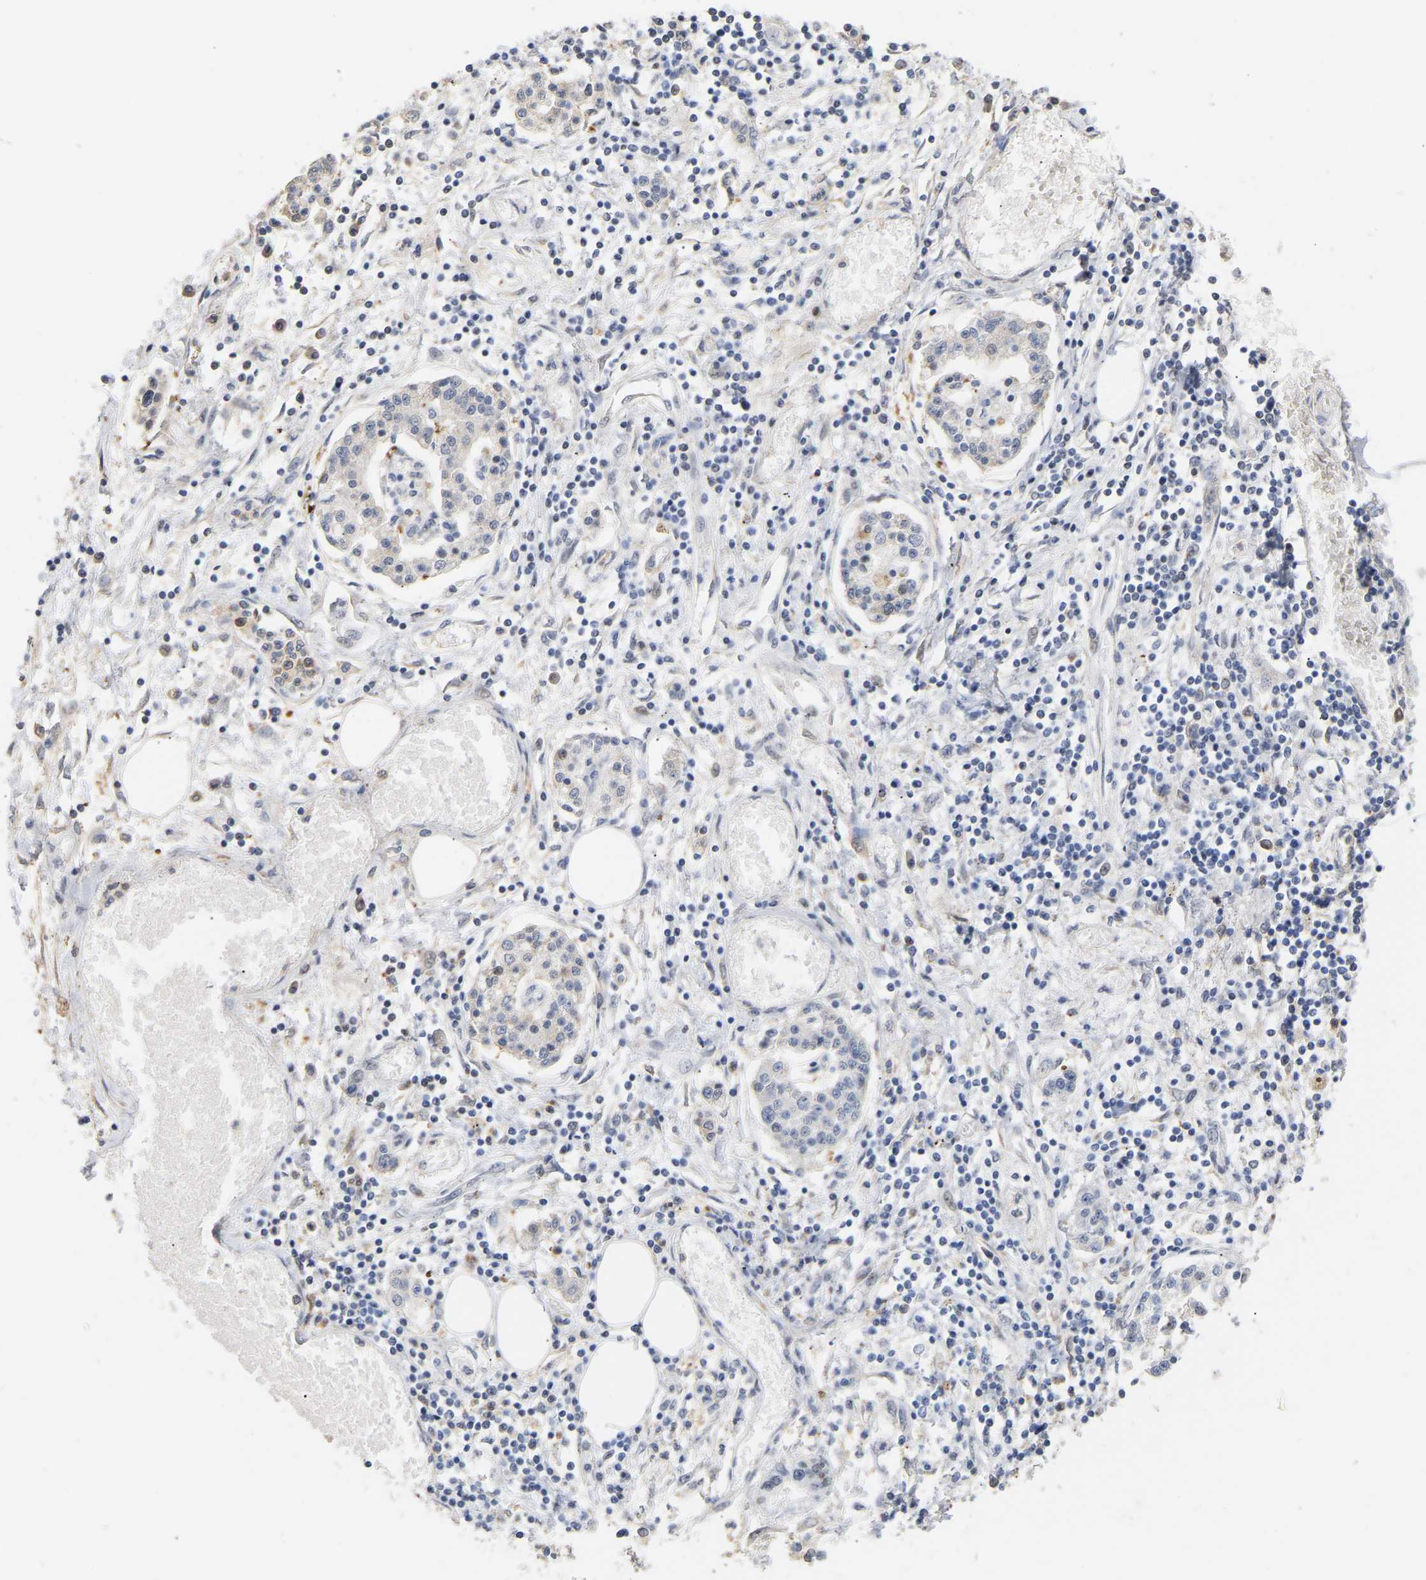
{"staining": {"intensity": "negative", "quantity": "none", "location": "none"}, "tissue": "pancreatic cancer", "cell_type": "Tumor cells", "image_type": "cancer", "snomed": [{"axis": "morphology", "description": "Adenocarcinoma, NOS"}, {"axis": "topography", "description": "Pancreas"}], "caption": "Micrograph shows no protein positivity in tumor cells of pancreatic cancer tissue. (Brightfield microscopy of DAB IHC at high magnification).", "gene": "AMPH", "patient": {"sex": "male", "age": 56}}